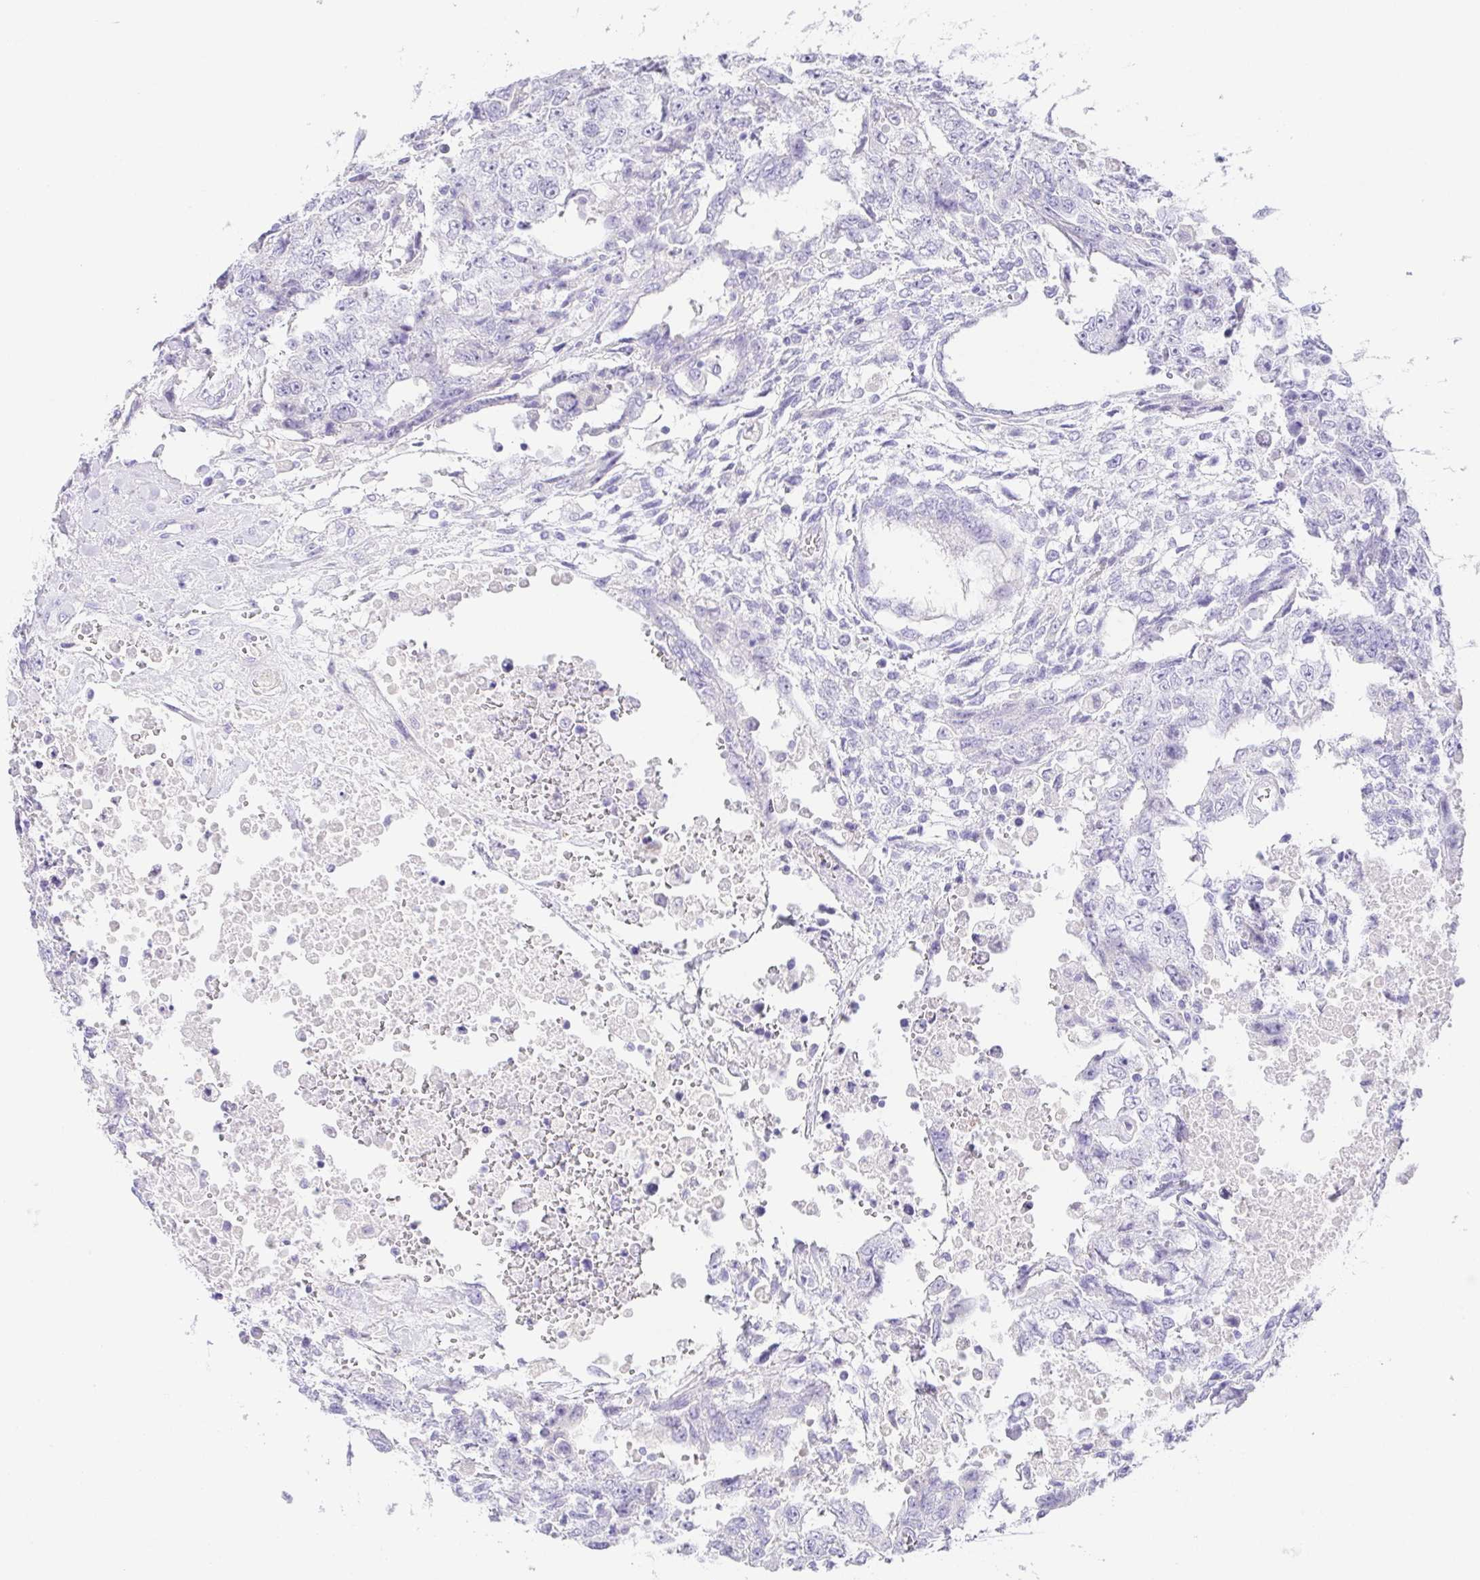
{"staining": {"intensity": "negative", "quantity": "none", "location": "none"}, "tissue": "testis cancer", "cell_type": "Tumor cells", "image_type": "cancer", "snomed": [{"axis": "morphology", "description": "Carcinoma, Embryonal, NOS"}, {"axis": "topography", "description": "Testis"}], "caption": "The IHC micrograph has no significant staining in tumor cells of testis cancer tissue.", "gene": "HAPLN2", "patient": {"sex": "male", "age": 24}}